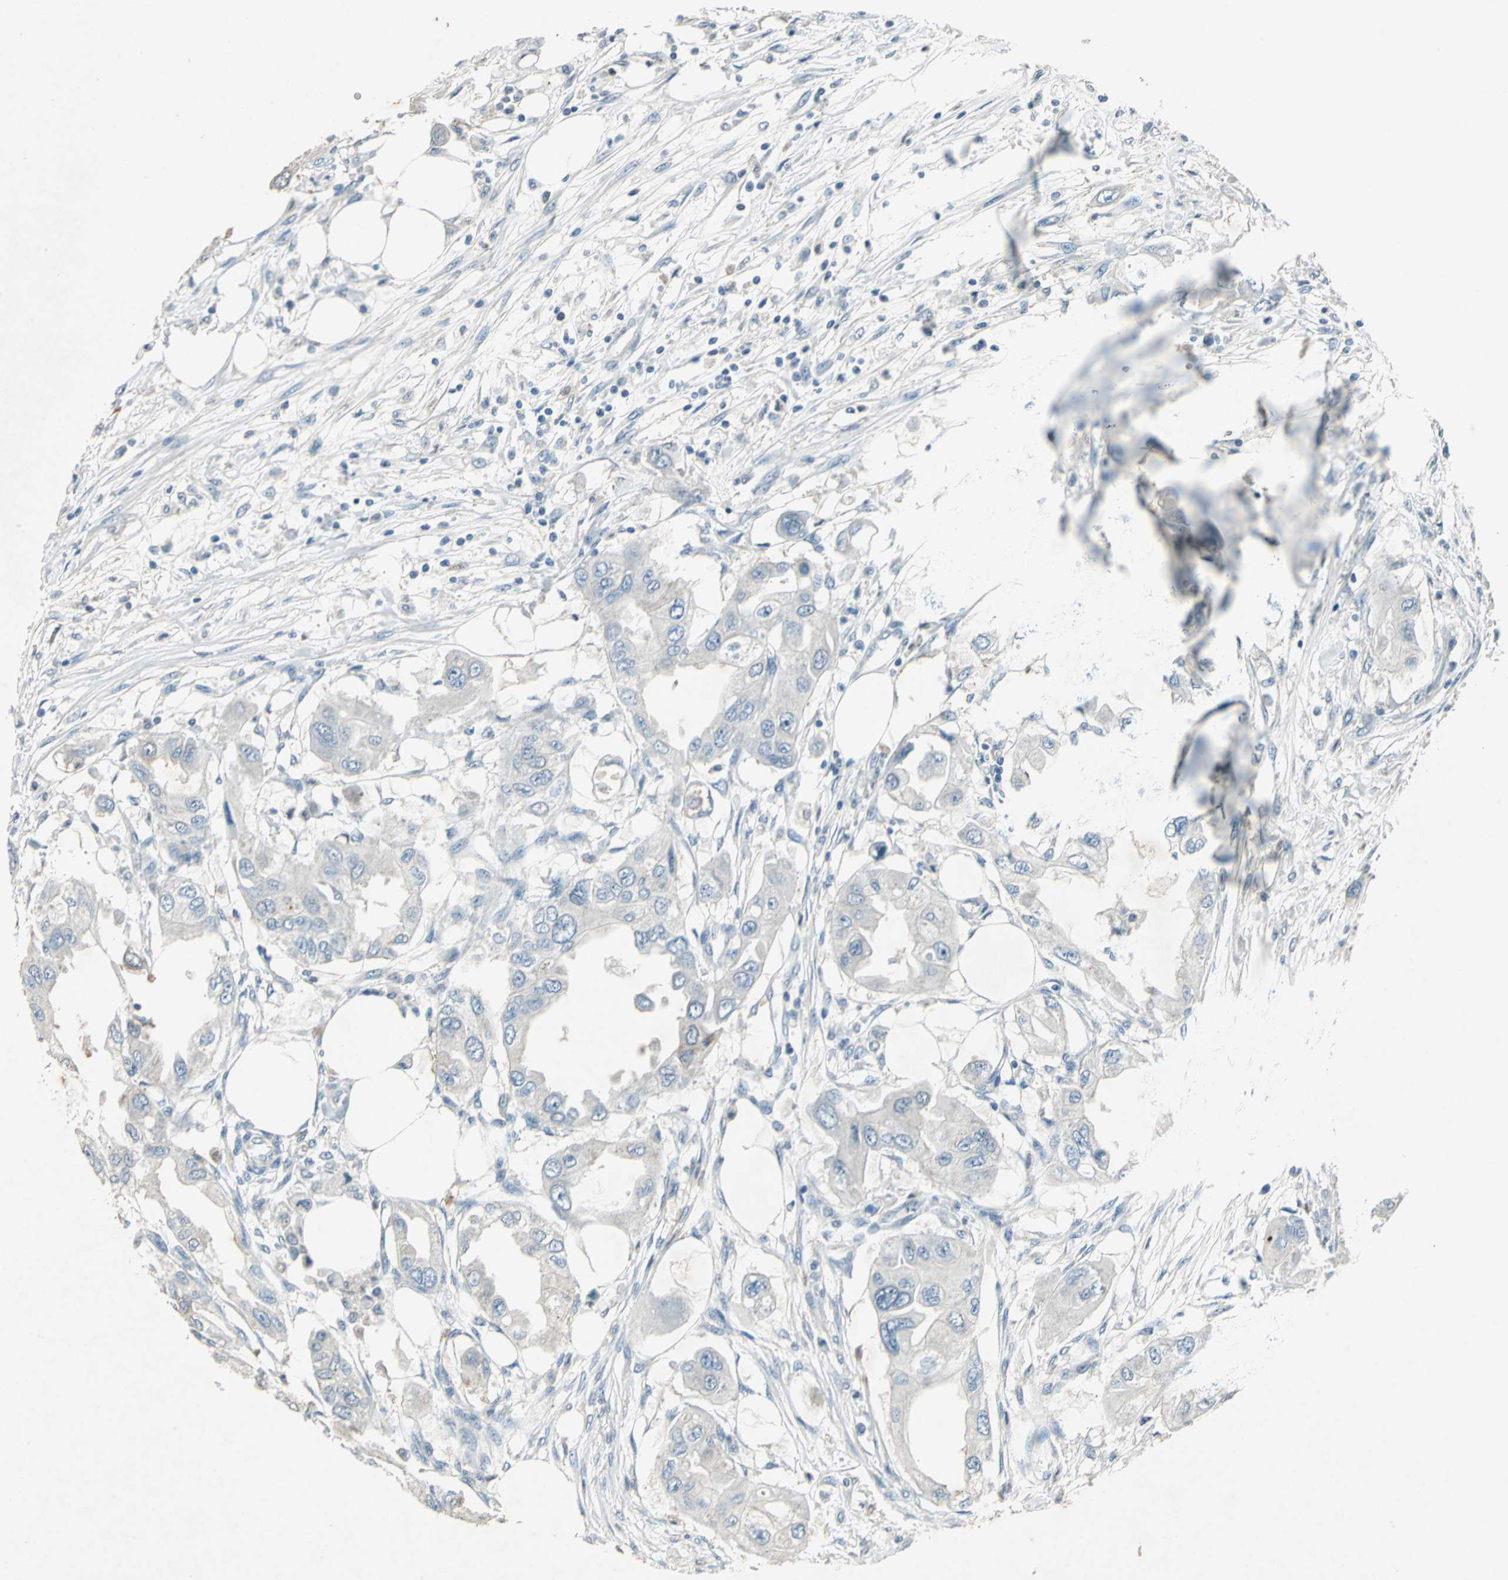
{"staining": {"intensity": "weak", "quantity": "25%-75%", "location": "cytoplasmic/membranous"}, "tissue": "endometrial cancer", "cell_type": "Tumor cells", "image_type": "cancer", "snomed": [{"axis": "morphology", "description": "Adenocarcinoma, NOS"}, {"axis": "topography", "description": "Endometrium"}], "caption": "Immunohistochemistry (IHC) histopathology image of neoplastic tissue: human adenocarcinoma (endometrial) stained using immunohistochemistry reveals low levels of weak protein expression localized specifically in the cytoplasmic/membranous of tumor cells, appearing as a cytoplasmic/membranous brown color.", "gene": "CAMK2B", "patient": {"sex": "female", "age": 67}}